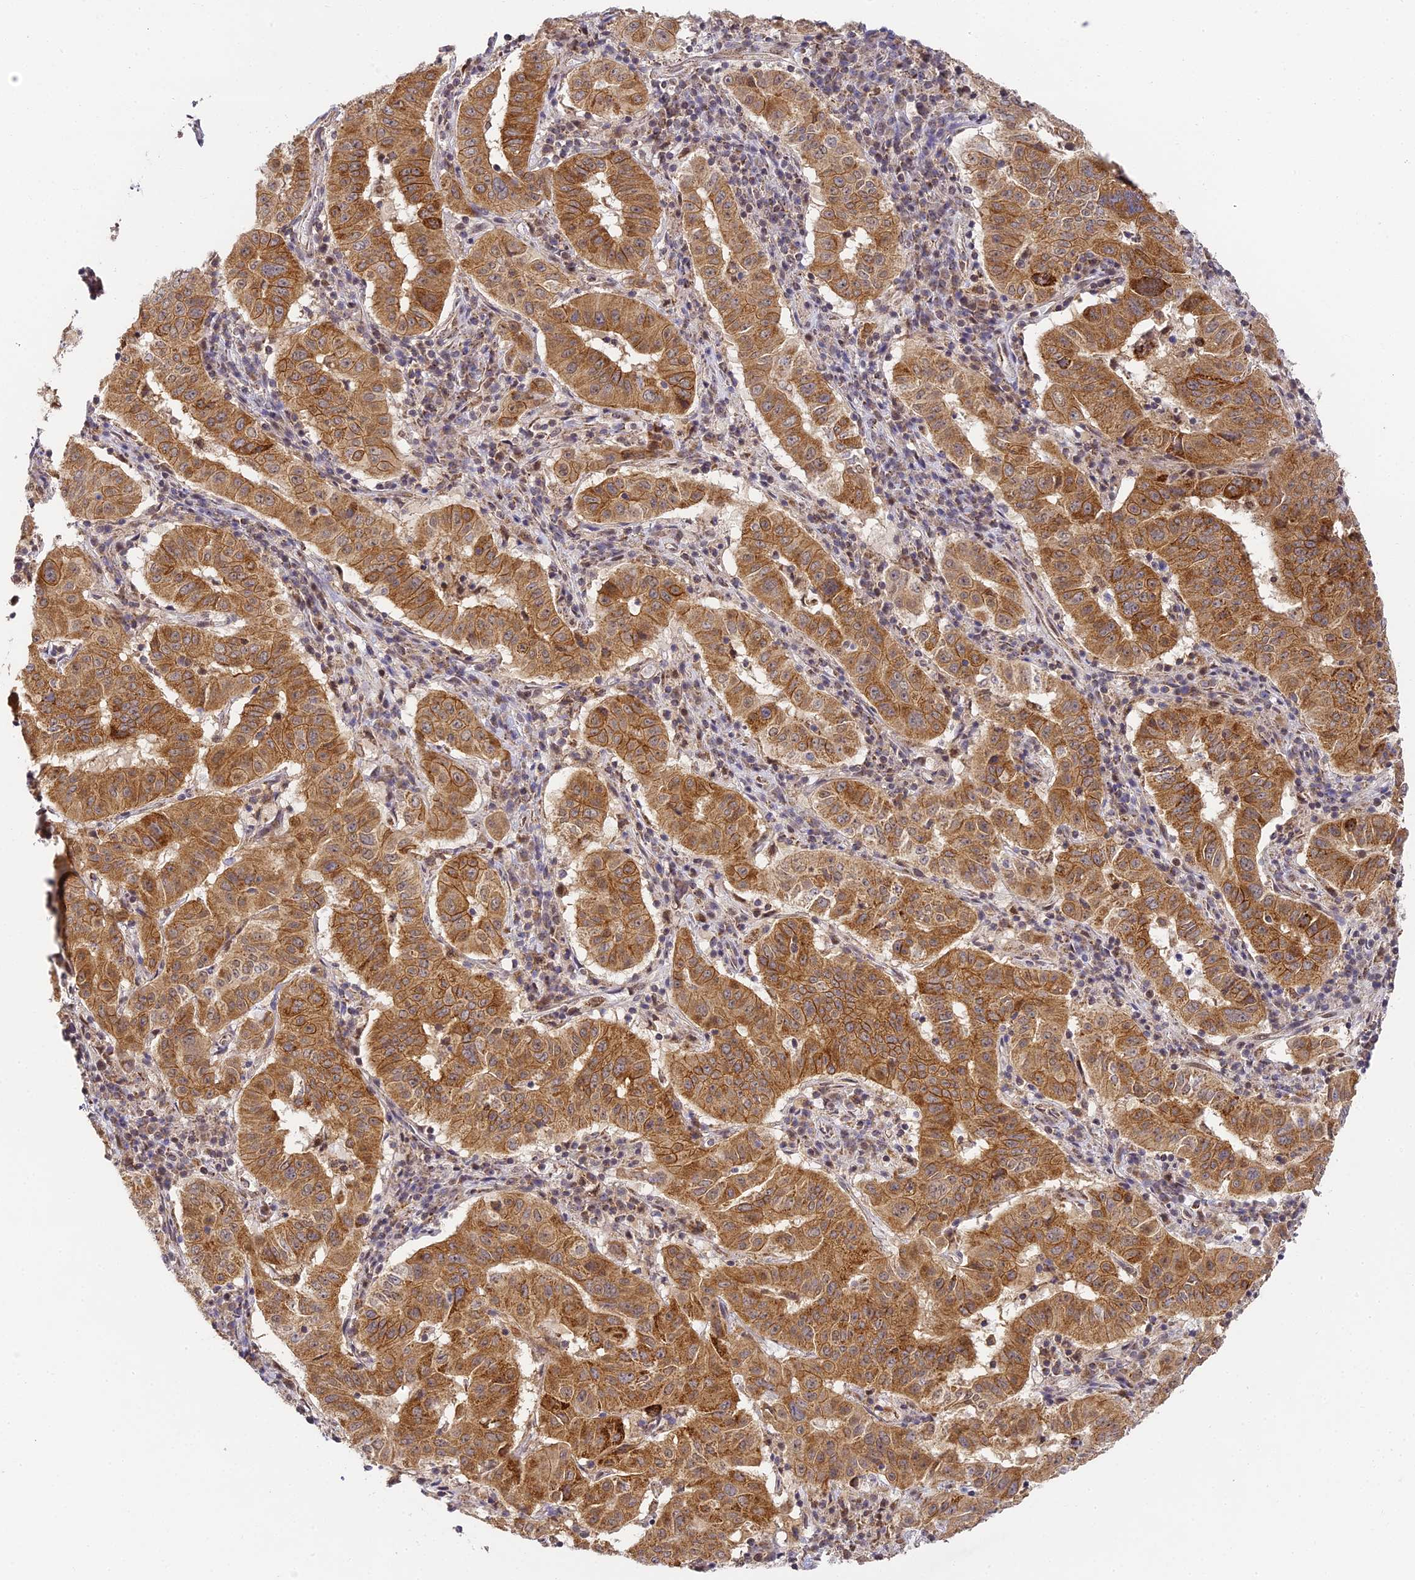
{"staining": {"intensity": "moderate", "quantity": ">75%", "location": "cytoplasmic/membranous"}, "tissue": "pancreatic cancer", "cell_type": "Tumor cells", "image_type": "cancer", "snomed": [{"axis": "morphology", "description": "Adenocarcinoma, NOS"}, {"axis": "topography", "description": "Pancreas"}], "caption": "An image of adenocarcinoma (pancreatic) stained for a protein displays moderate cytoplasmic/membranous brown staining in tumor cells.", "gene": "DNAAF10", "patient": {"sex": "male", "age": 63}}